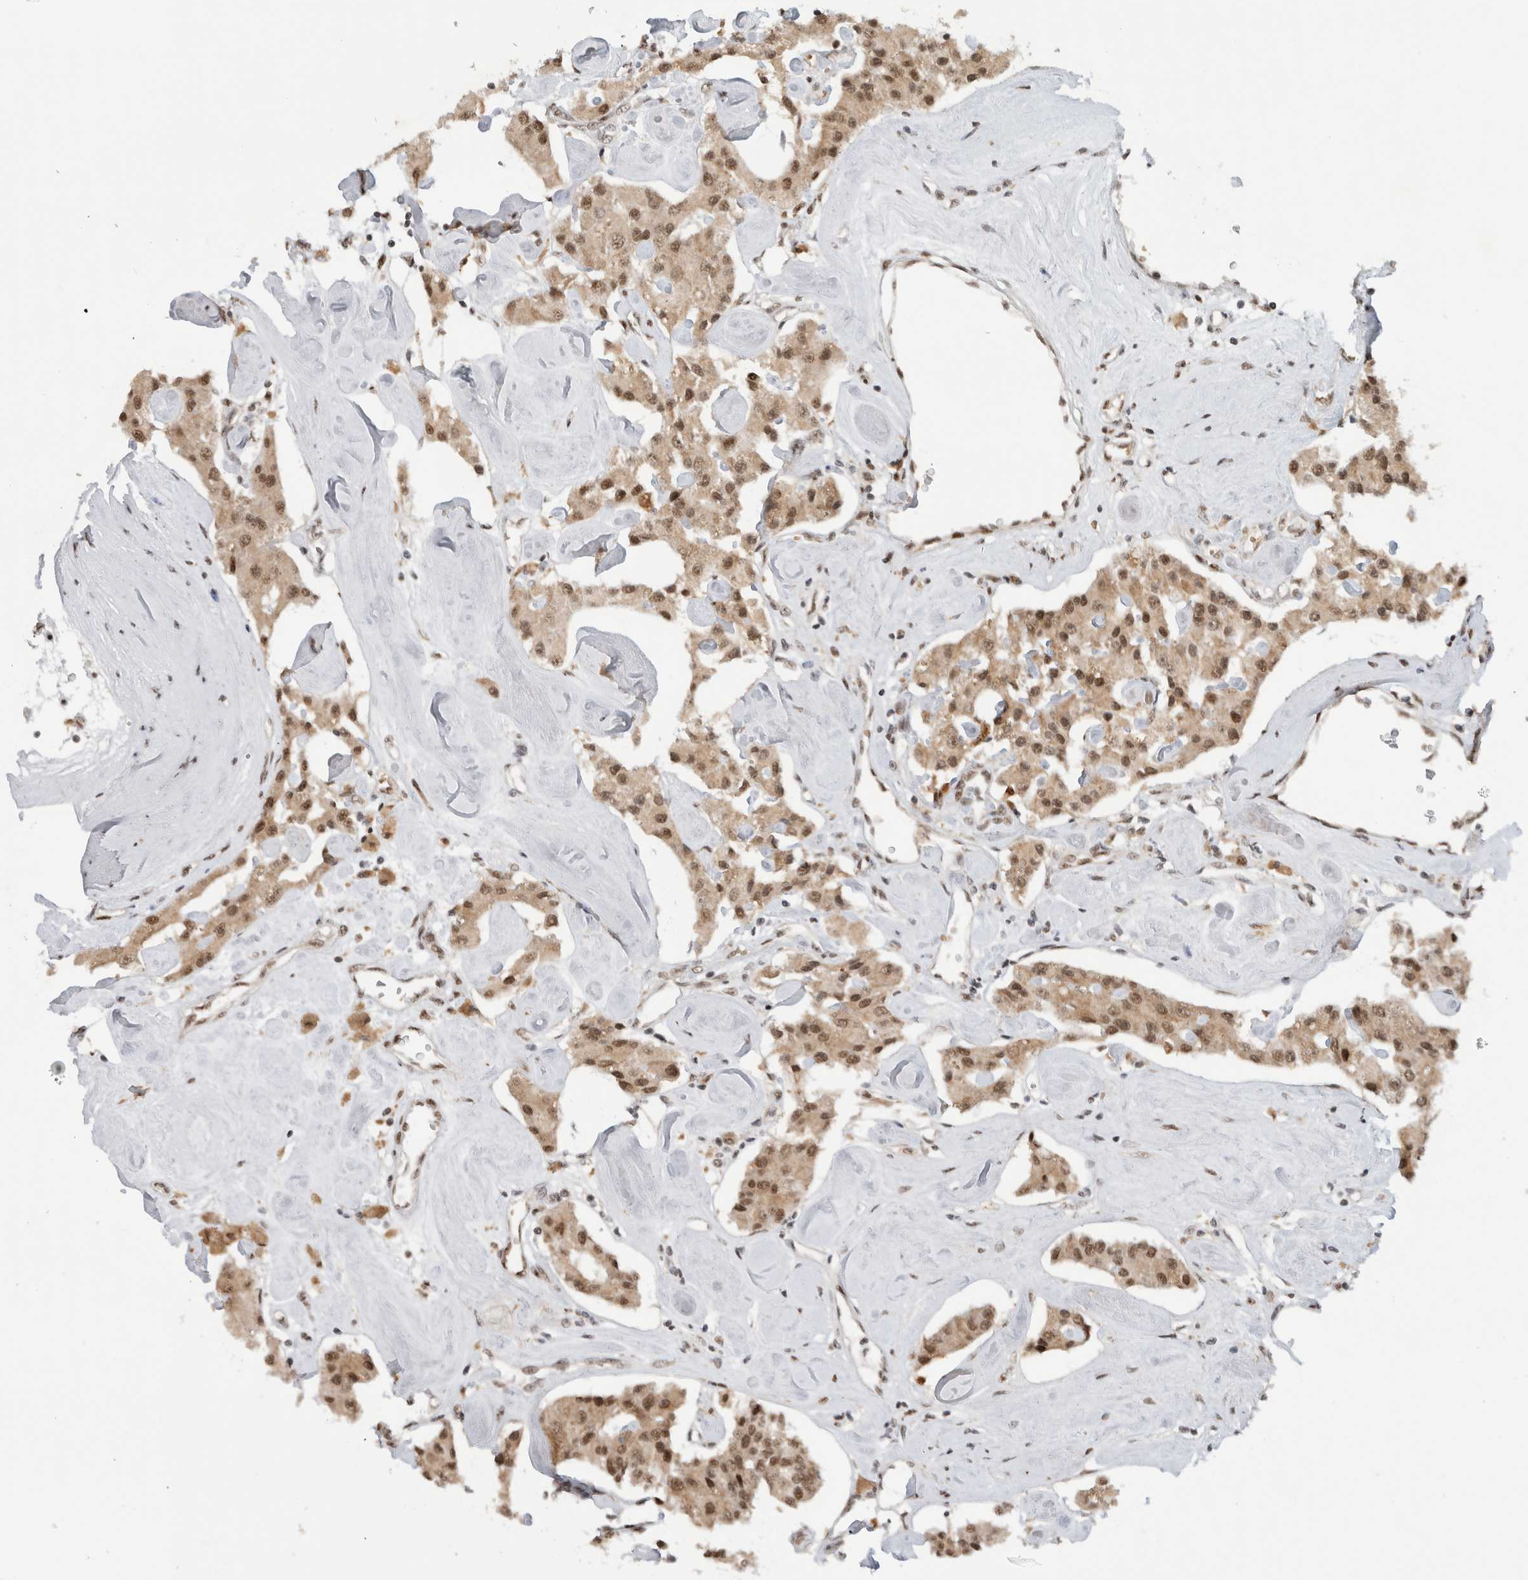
{"staining": {"intensity": "moderate", "quantity": ">75%", "location": "cytoplasmic/membranous,nuclear"}, "tissue": "carcinoid", "cell_type": "Tumor cells", "image_type": "cancer", "snomed": [{"axis": "morphology", "description": "Carcinoid, malignant, NOS"}, {"axis": "topography", "description": "Pancreas"}], "caption": "Protein staining exhibits moderate cytoplasmic/membranous and nuclear staining in about >75% of tumor cells in malignant carcinoid.", "gene": "NCAPG2", "patient": {"sex": "male", "age": 41}}